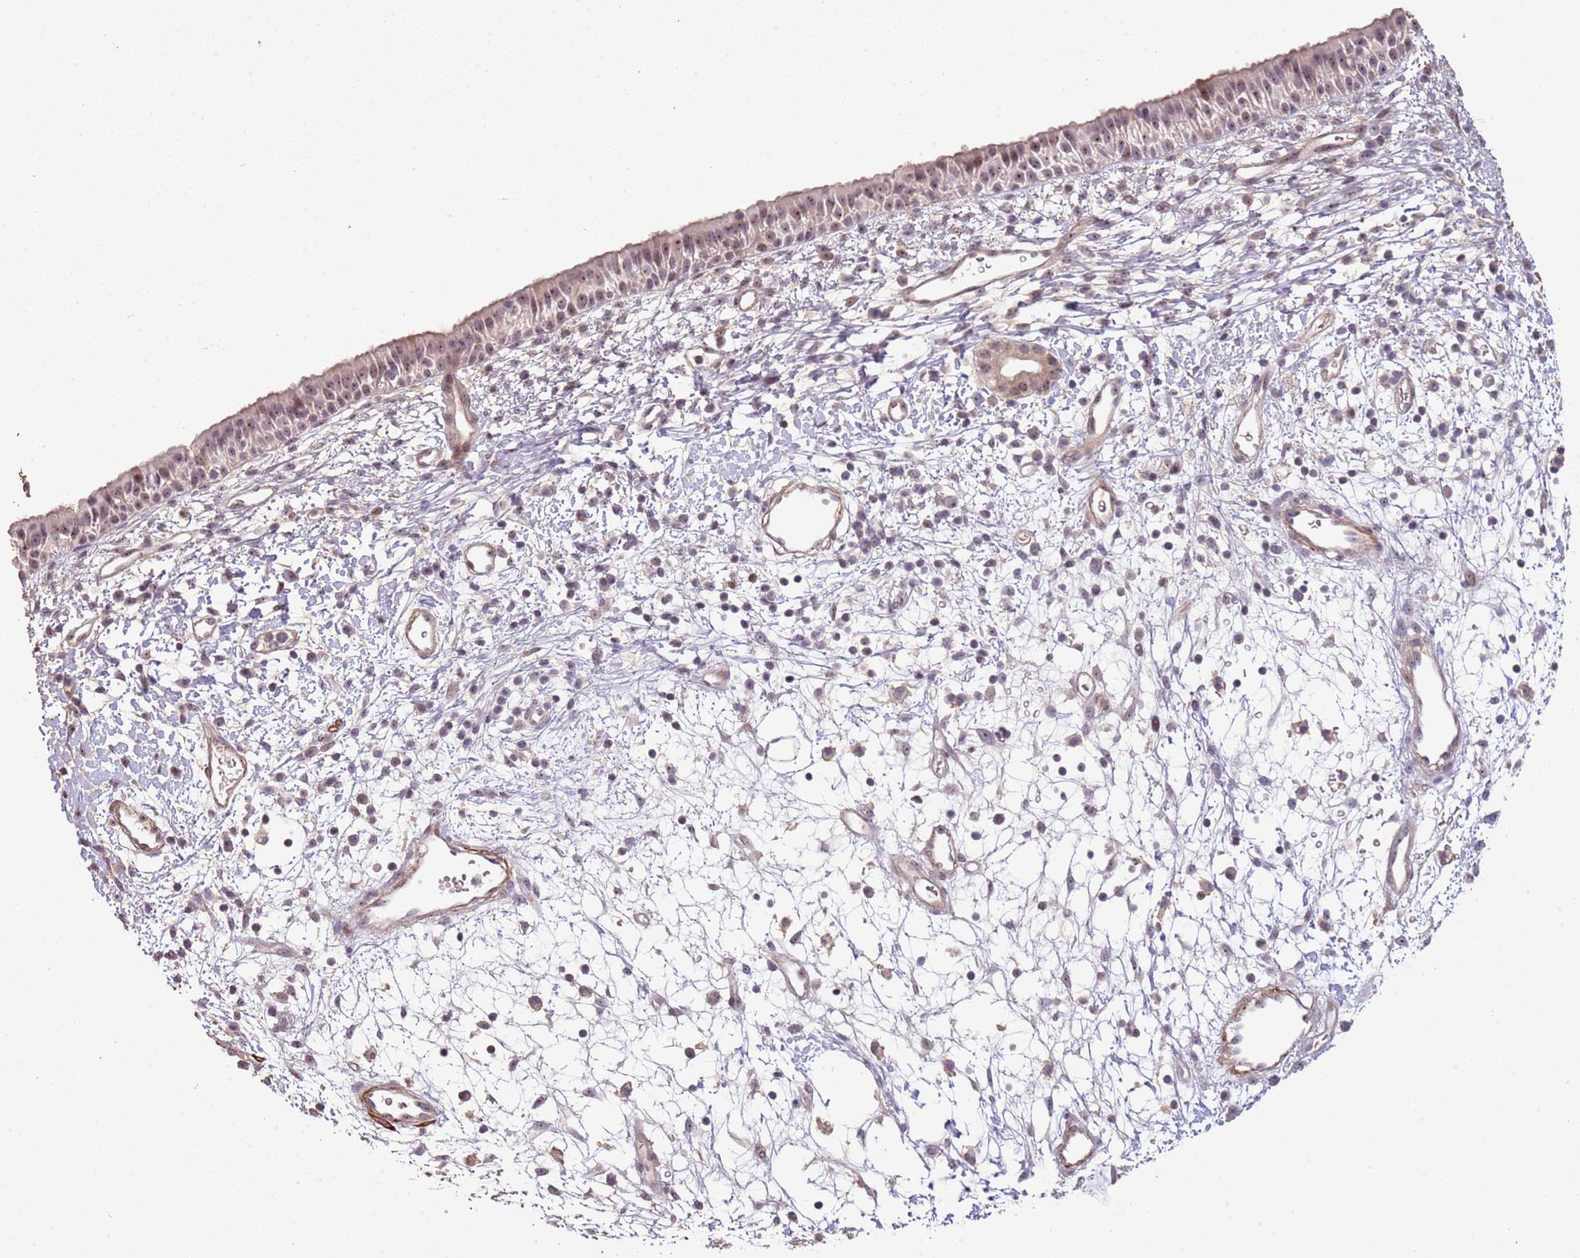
{"staining": {"intensity": "moderate", "quantity": ">75%", "location": "nuclear"}, "tissue": "nasopharynx", "cell_type": "Respiratory epithelial cells", "image_type": "normal", "snomed": [{"axis": "morphology", "description": "Normal tissue, NOS"}, {"axis": "topography", "description": "Nasopharynx"}], "caption": "Nasopharynx stained for a protein (brown) exhibits moderate nuclear positive expression in about >75% of respiratory epithelial cells.", "gene": "ADTRP", "patient": {"sex": "male", "age": 22}}